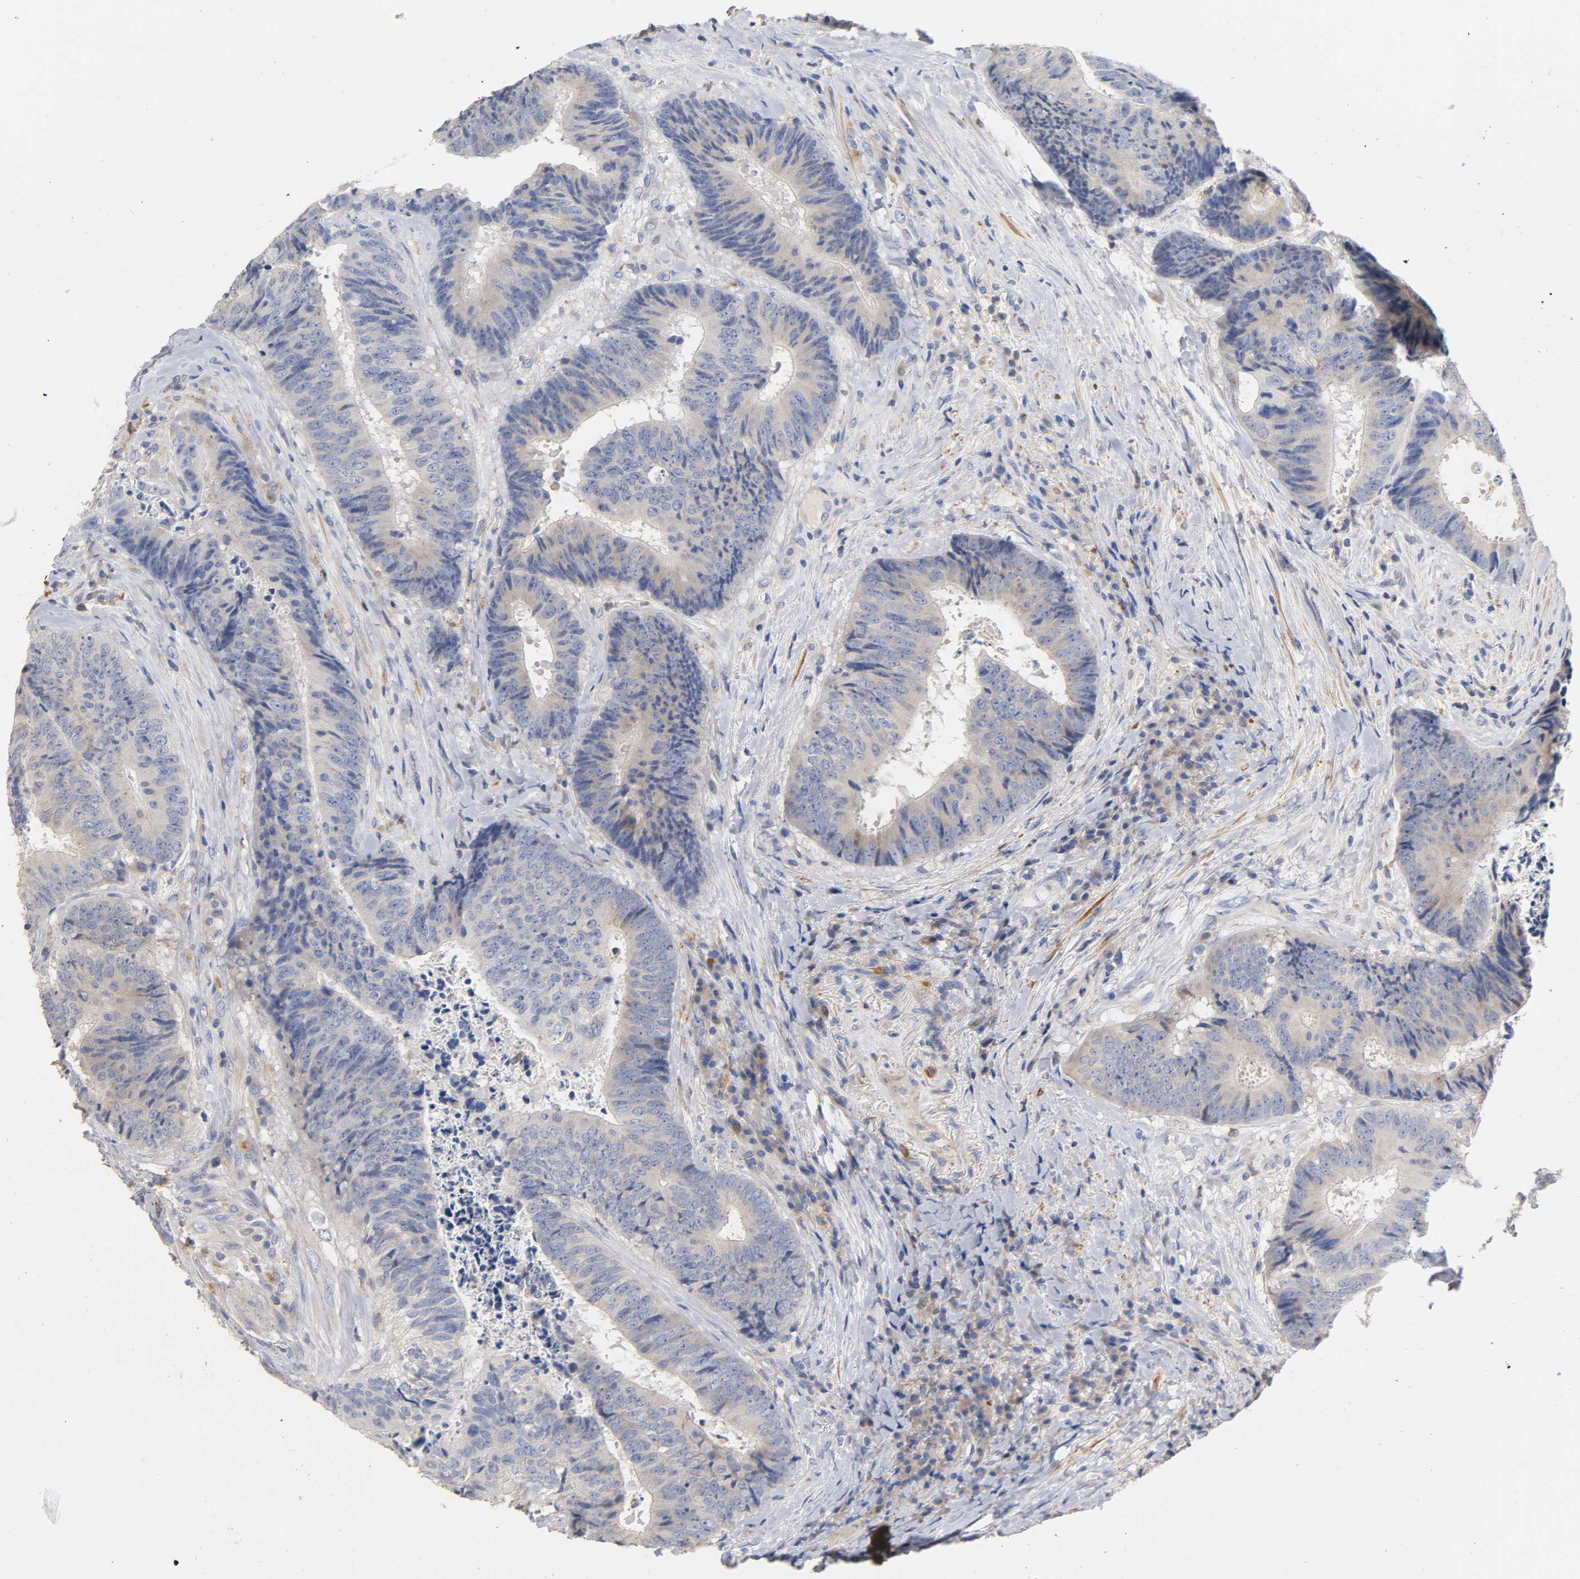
{"staining": {"intensity": "weak", "quantity": "<25%", "location": "cytoplasmic/membranous"}, "tissue": "colorectal cancer", "cell_type": "Tumor cells", "image_type": "cancer", "snomed": [{"axis": "morphology", "description": "Adenocarcinoma, NOS"}, {"axis": "topography", "description": "Rectum"}], "caption": "A high-resolution histopathology image shows immunohistochemistry (IHC) staining of adenocarcinoma (colorectal), which exhibits no significant expression in tumor cells.", "gene": "SEMA5A", "patient": {"sex": "male", "age": 72}}